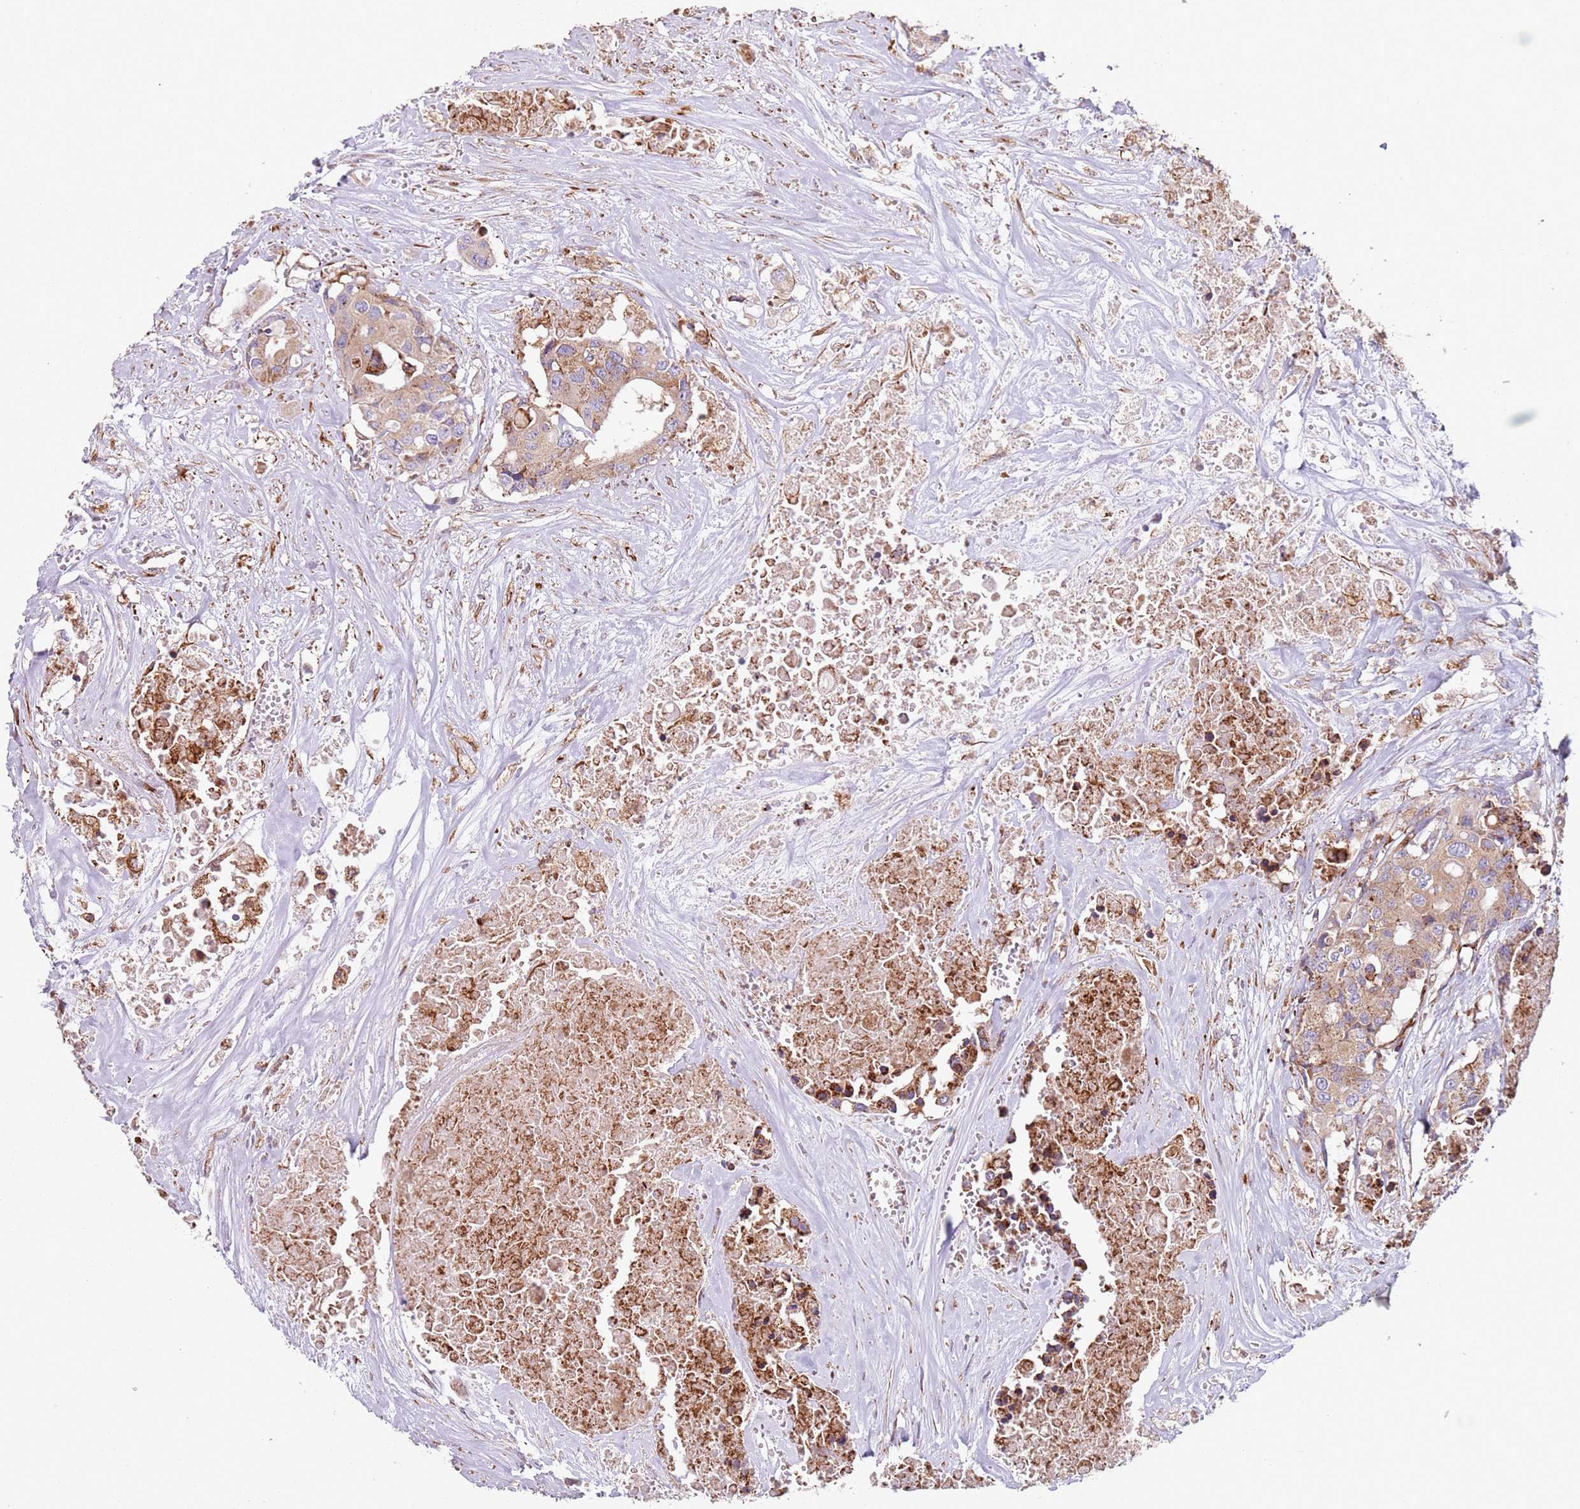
{"staining": {"intensity": "moderate", "quantity": ">75%", "location": "cytoplasmic/membranous"}, "tissue": "colorectal cancer", "cell_type": "Tumor cells", "image_type": "cancer", "snomed": [{"axis": "morphology", "description": "Adenocarcinoma, NOS"}, {"axis": "topography", "description": "Colon"}], "caption": "A brown stain labels moderate cytoplasmic/membranous positivity of a protein in colorectal cancer (adenocarcinoma) tumor cells.", "gene": "SNAPIN", "patient": {"sex": "male", "age": 77}}